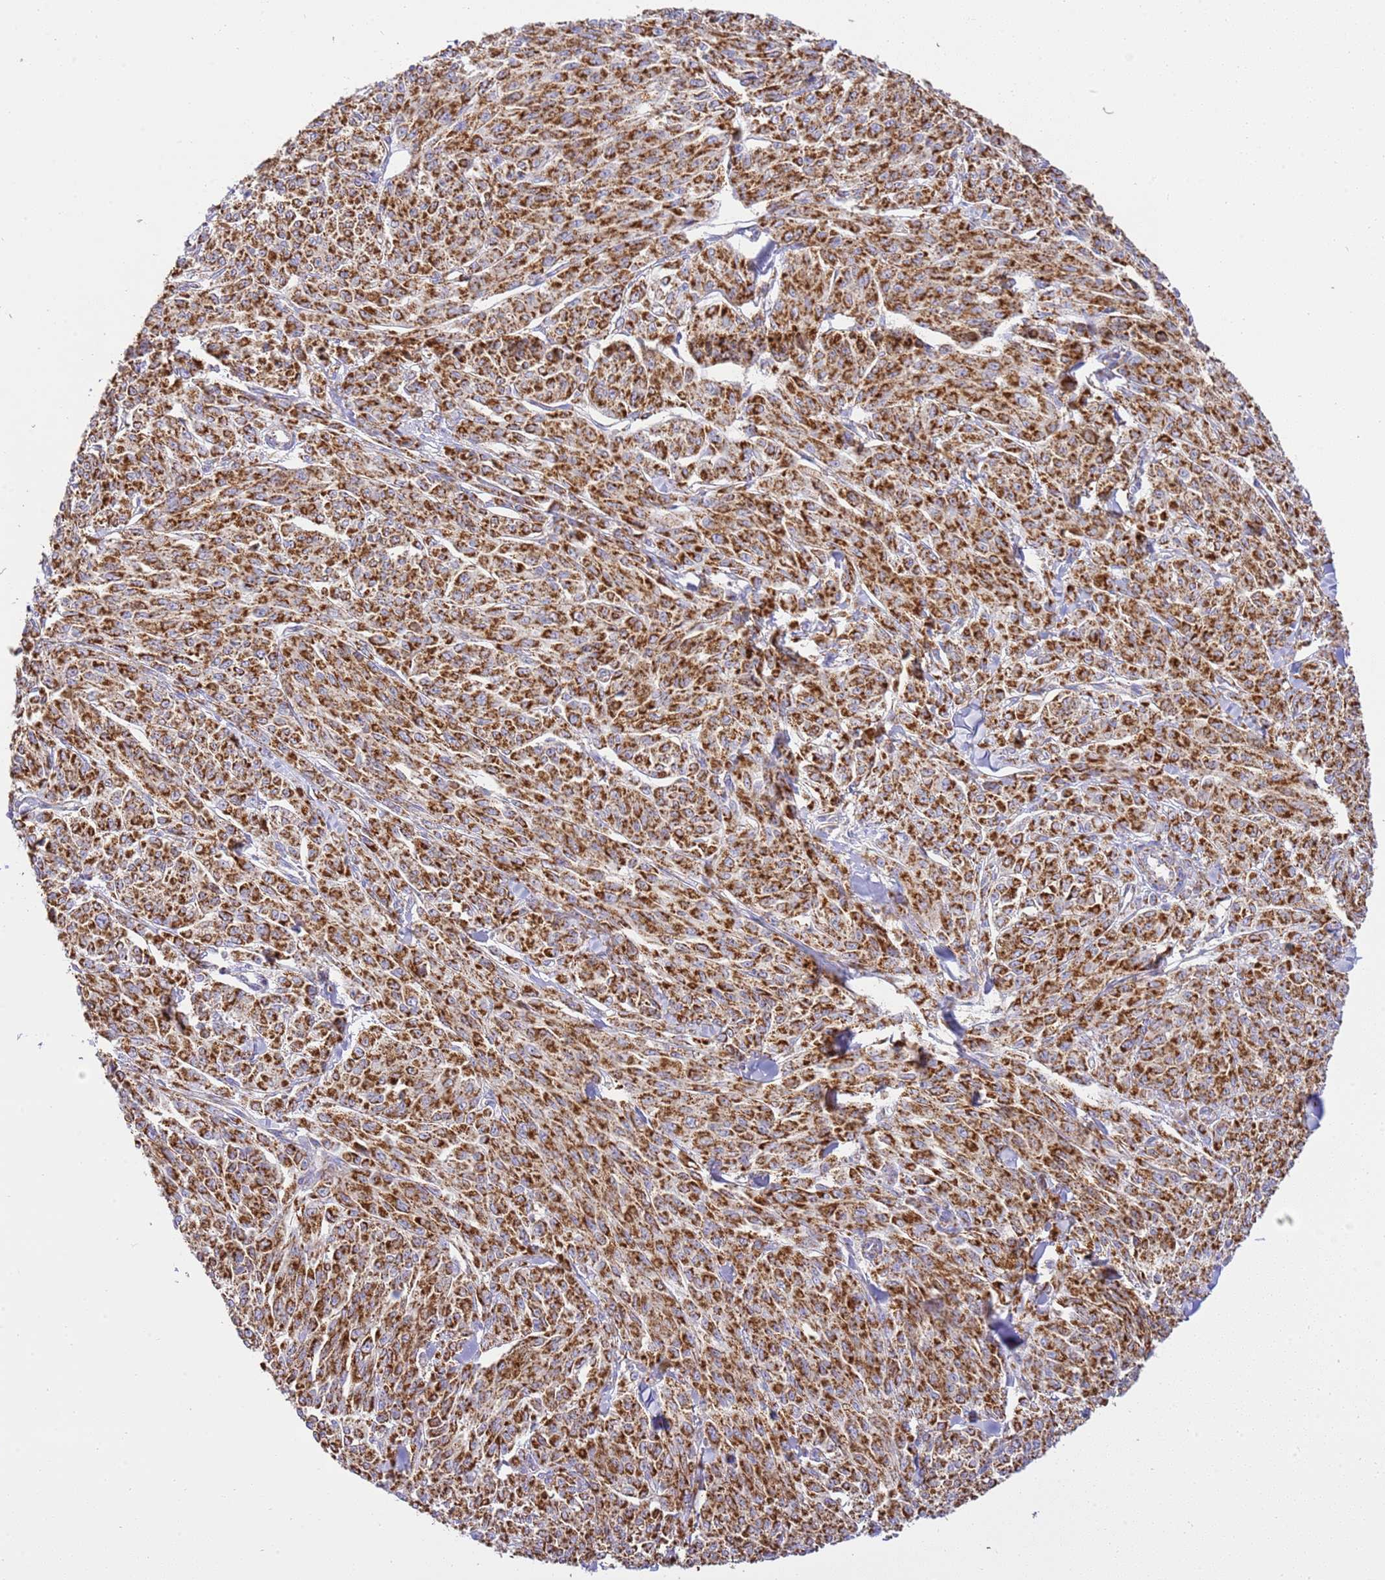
{"staining": {"intensity": "strong", "quantity": ">75%", "location": "cytoplasmic/membranous"}, "tissue": "melanoma", "cell_type": "Tumor cells", "image_type": "cancer", "snomed": [{"axis": "morphology", "description": "Malignant melanoma, NOS"}, {"axis": "topography", "description": "Skin"}], "caption": "Malignant melanoma was stained to show a protein in brown. There is high levels of strong cytoplasmic/membranous staining in approximately >75% of tumor cells. Ihc stains the protein of interest in brown and the nuclei are stained blue.", "gene": "ZBTB39", "patient": {"sex": "female", "age": 52}}